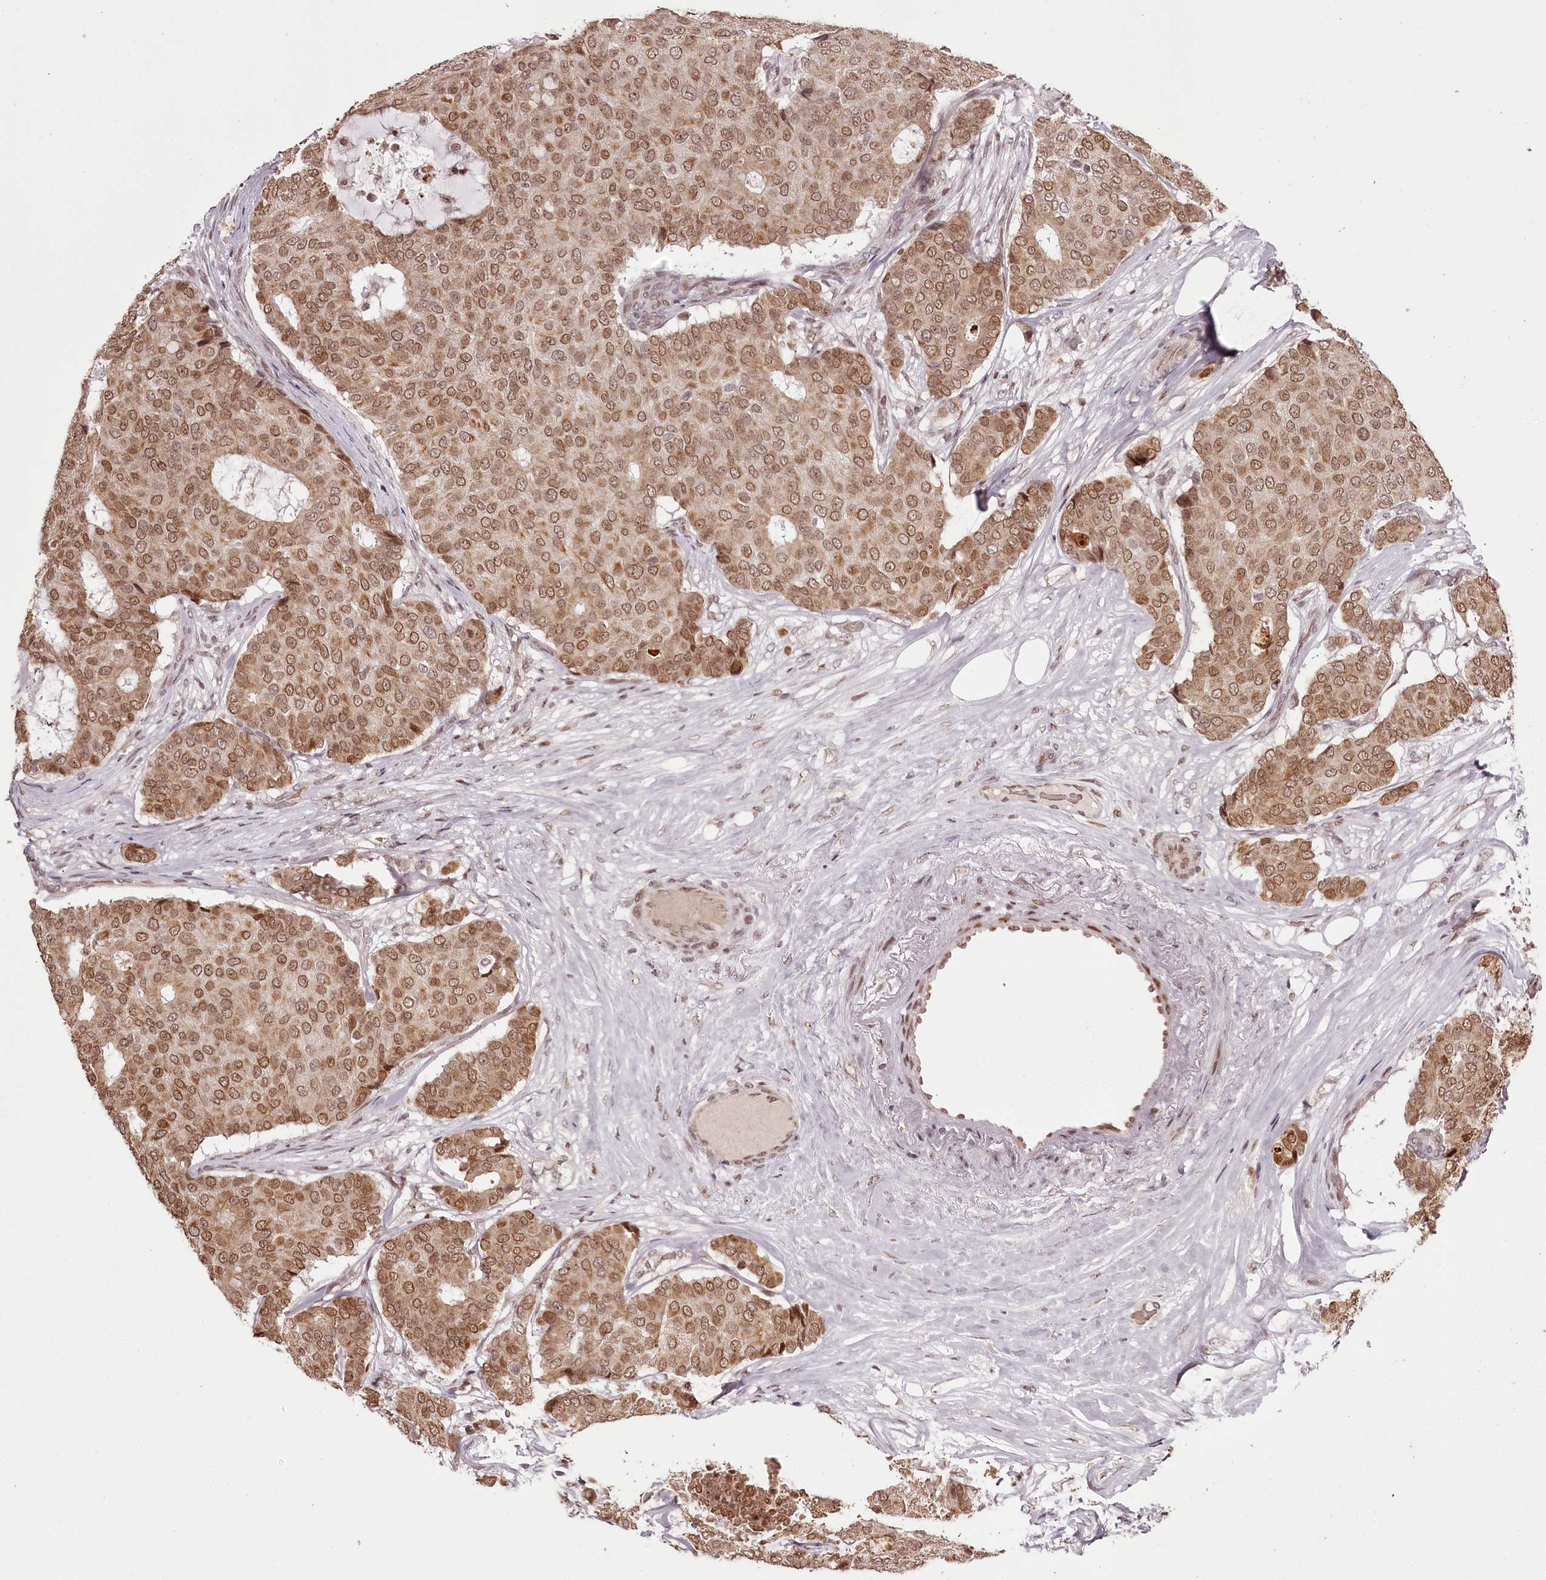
{"staining": {"intensity": "moderate", "quantity": ">75%", "location": "nuclear"}, "tissue": "breast cancer", "cell_type": "Tumor cells", "image_type": "cancer", "snomed": [{"axis": "morphology", "description": "Duct carcinoma"}, {"axis": "topography", "description": "Breast"}], "caption": "Moderate nuclear protein staining is present in approximately >75% of tumor cells in breast cancer.", "gene": "THYN1", "patient": {"sex": "female", "age": 75}}